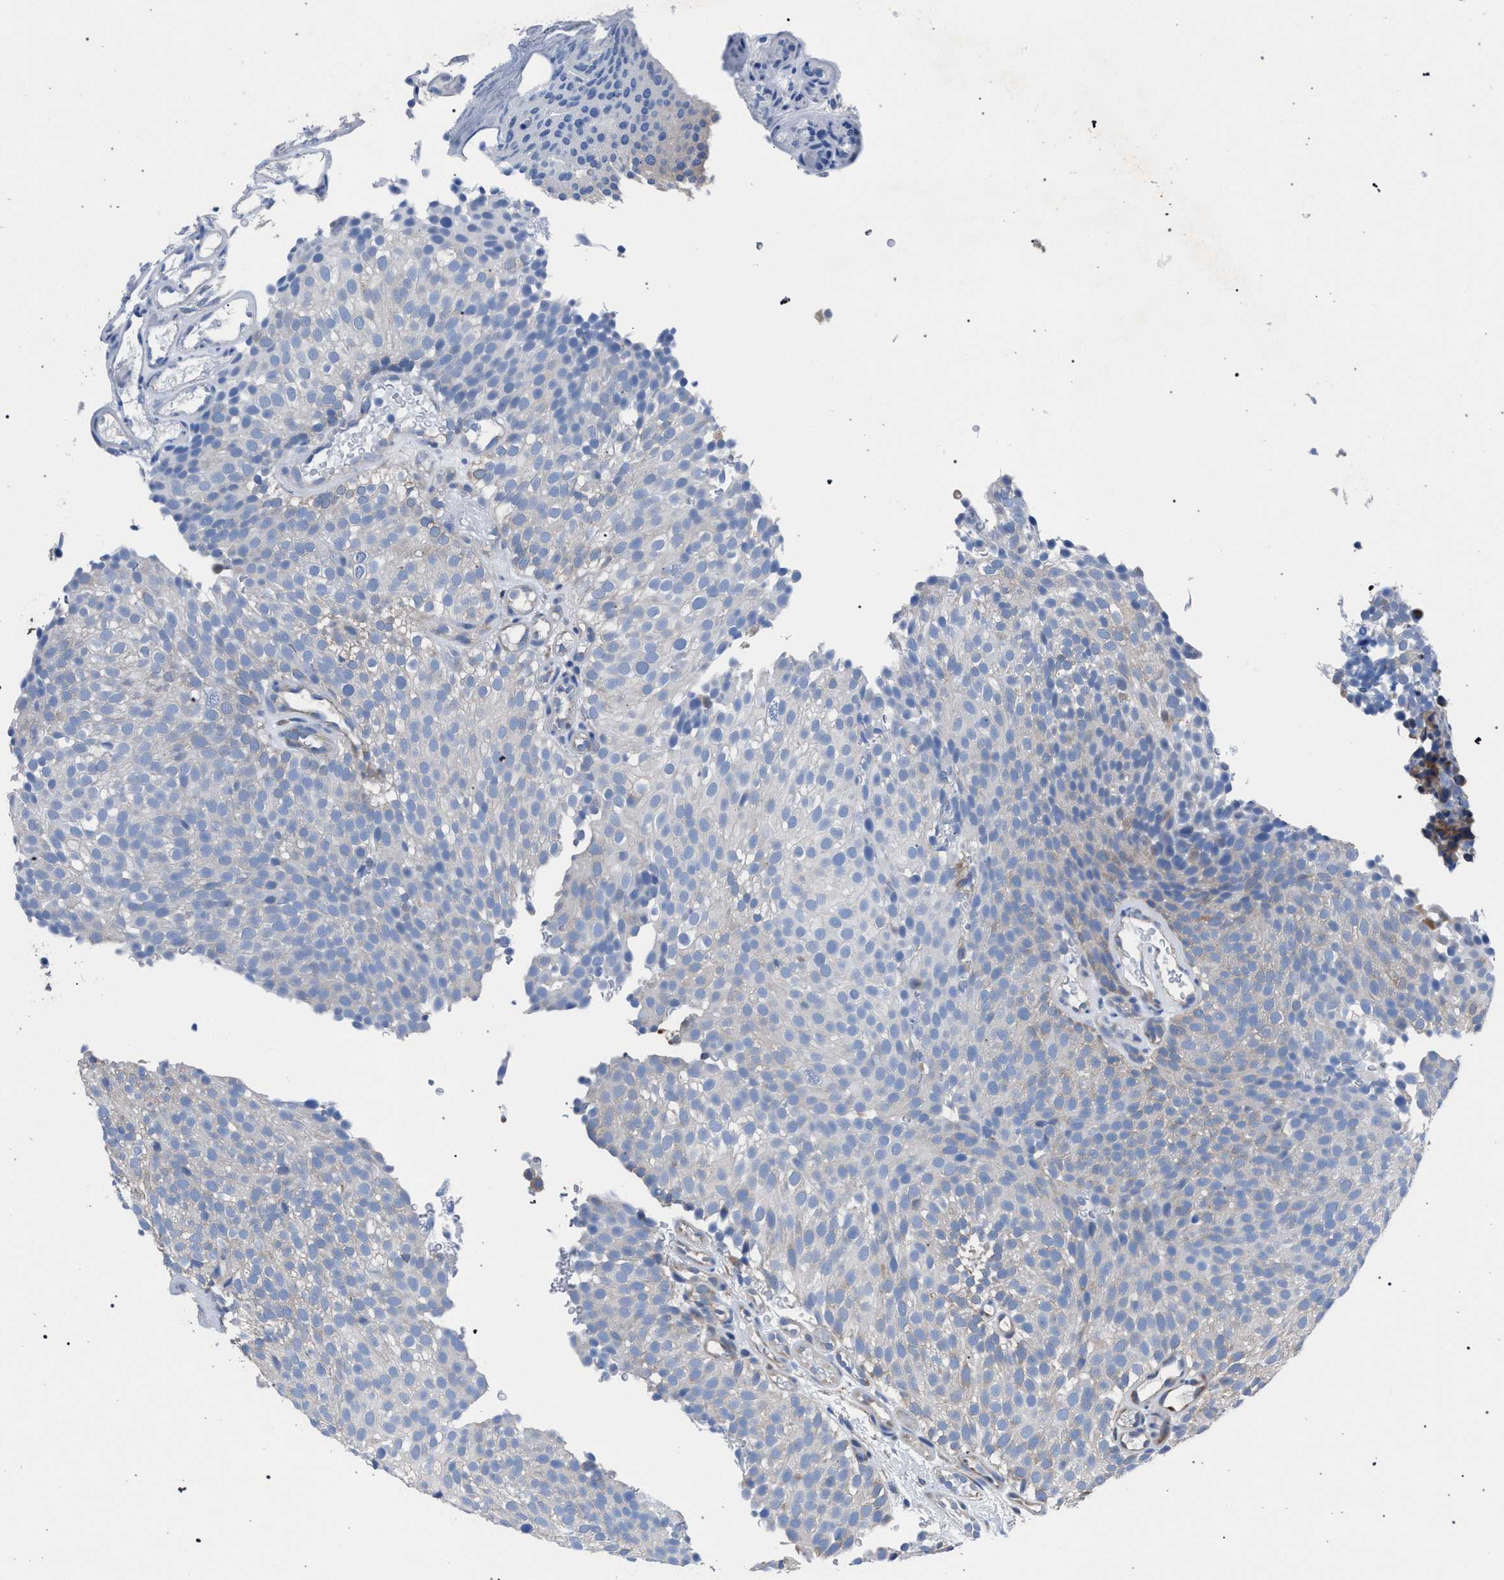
{"staining": {"intensity": "negative", "quantity": "none", "location": "none"}, "tissue": "urothelial cancer", "cell_type": "Tumor cells", "image_type": "cancer", "snomed": [{"axis": "morphology", "description": "Urothelial carcinoma, Low grade"}, {"axis": "topography", "description": "Urinary bladder"}], "caption": "Tumor cells are negative for brown protein staining in low-grade urothelial carcinoma.", "gene": "CRYZ", "patient": {"sex": "male", "age": 78}}